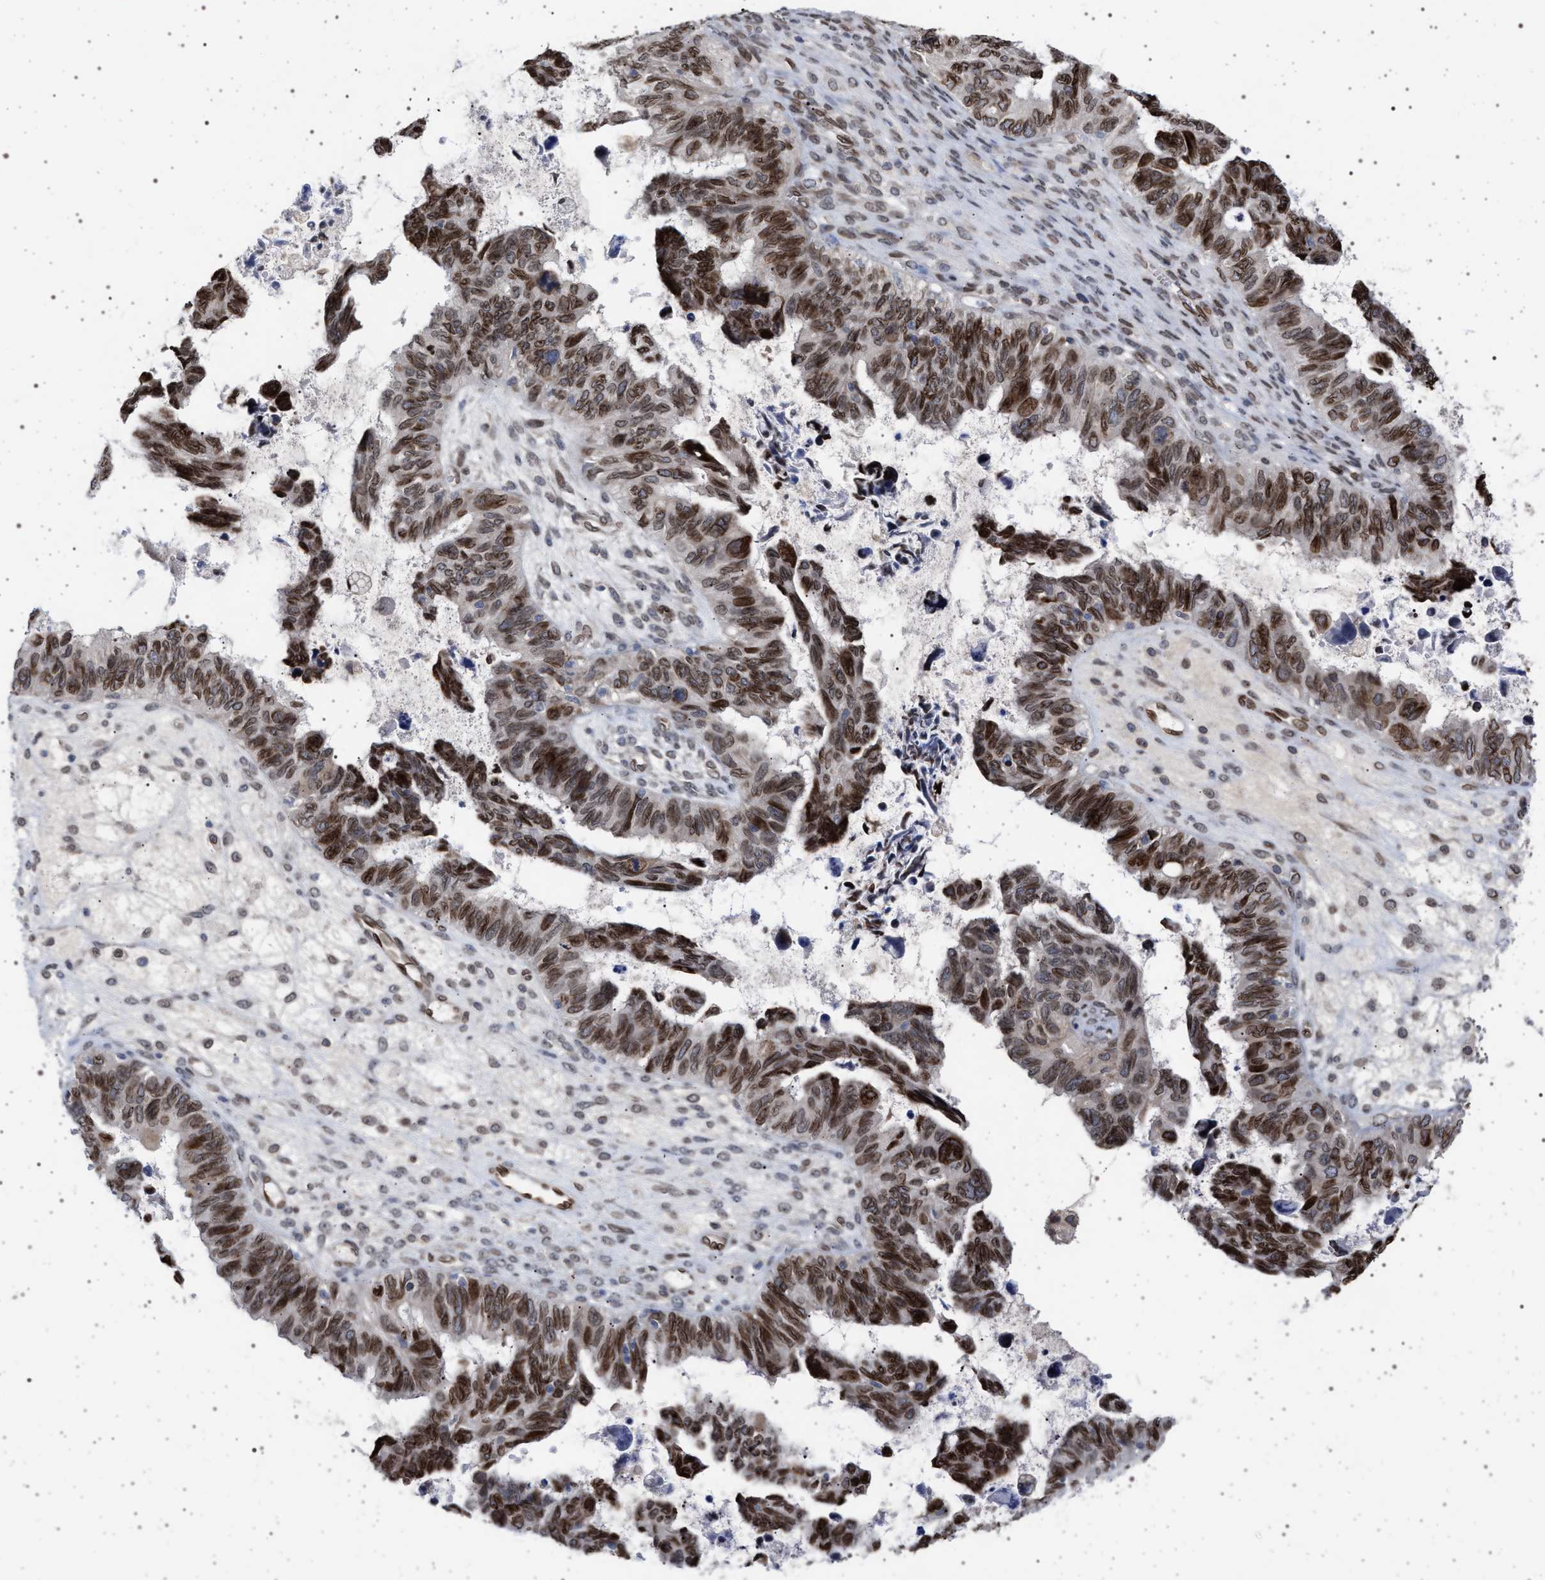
{"staining": {"intensity": "moderate", "quantity": ">75%", "location": "cytoplasmic/membranous,nuclear"}, "tissue": "ovarian cancer", "cell_type": "Tumor cells", "image_type": "cancer", "snomed": [{"axis": "morphology", "description": "Cystadenocarcinoma, serous, NOS"}, {"axis": "topography", "description": "Ovary"}], "caption": "Ovarian cancer (serous cystadenocarcinoma) was stained to show a protein in brown. There is medium levels of moderate cytoplasmic/membranous and nuclear staining in about >75% of tumor cells.", "gene": "ING2", "patient": {"sex": "female", "age": 79}}